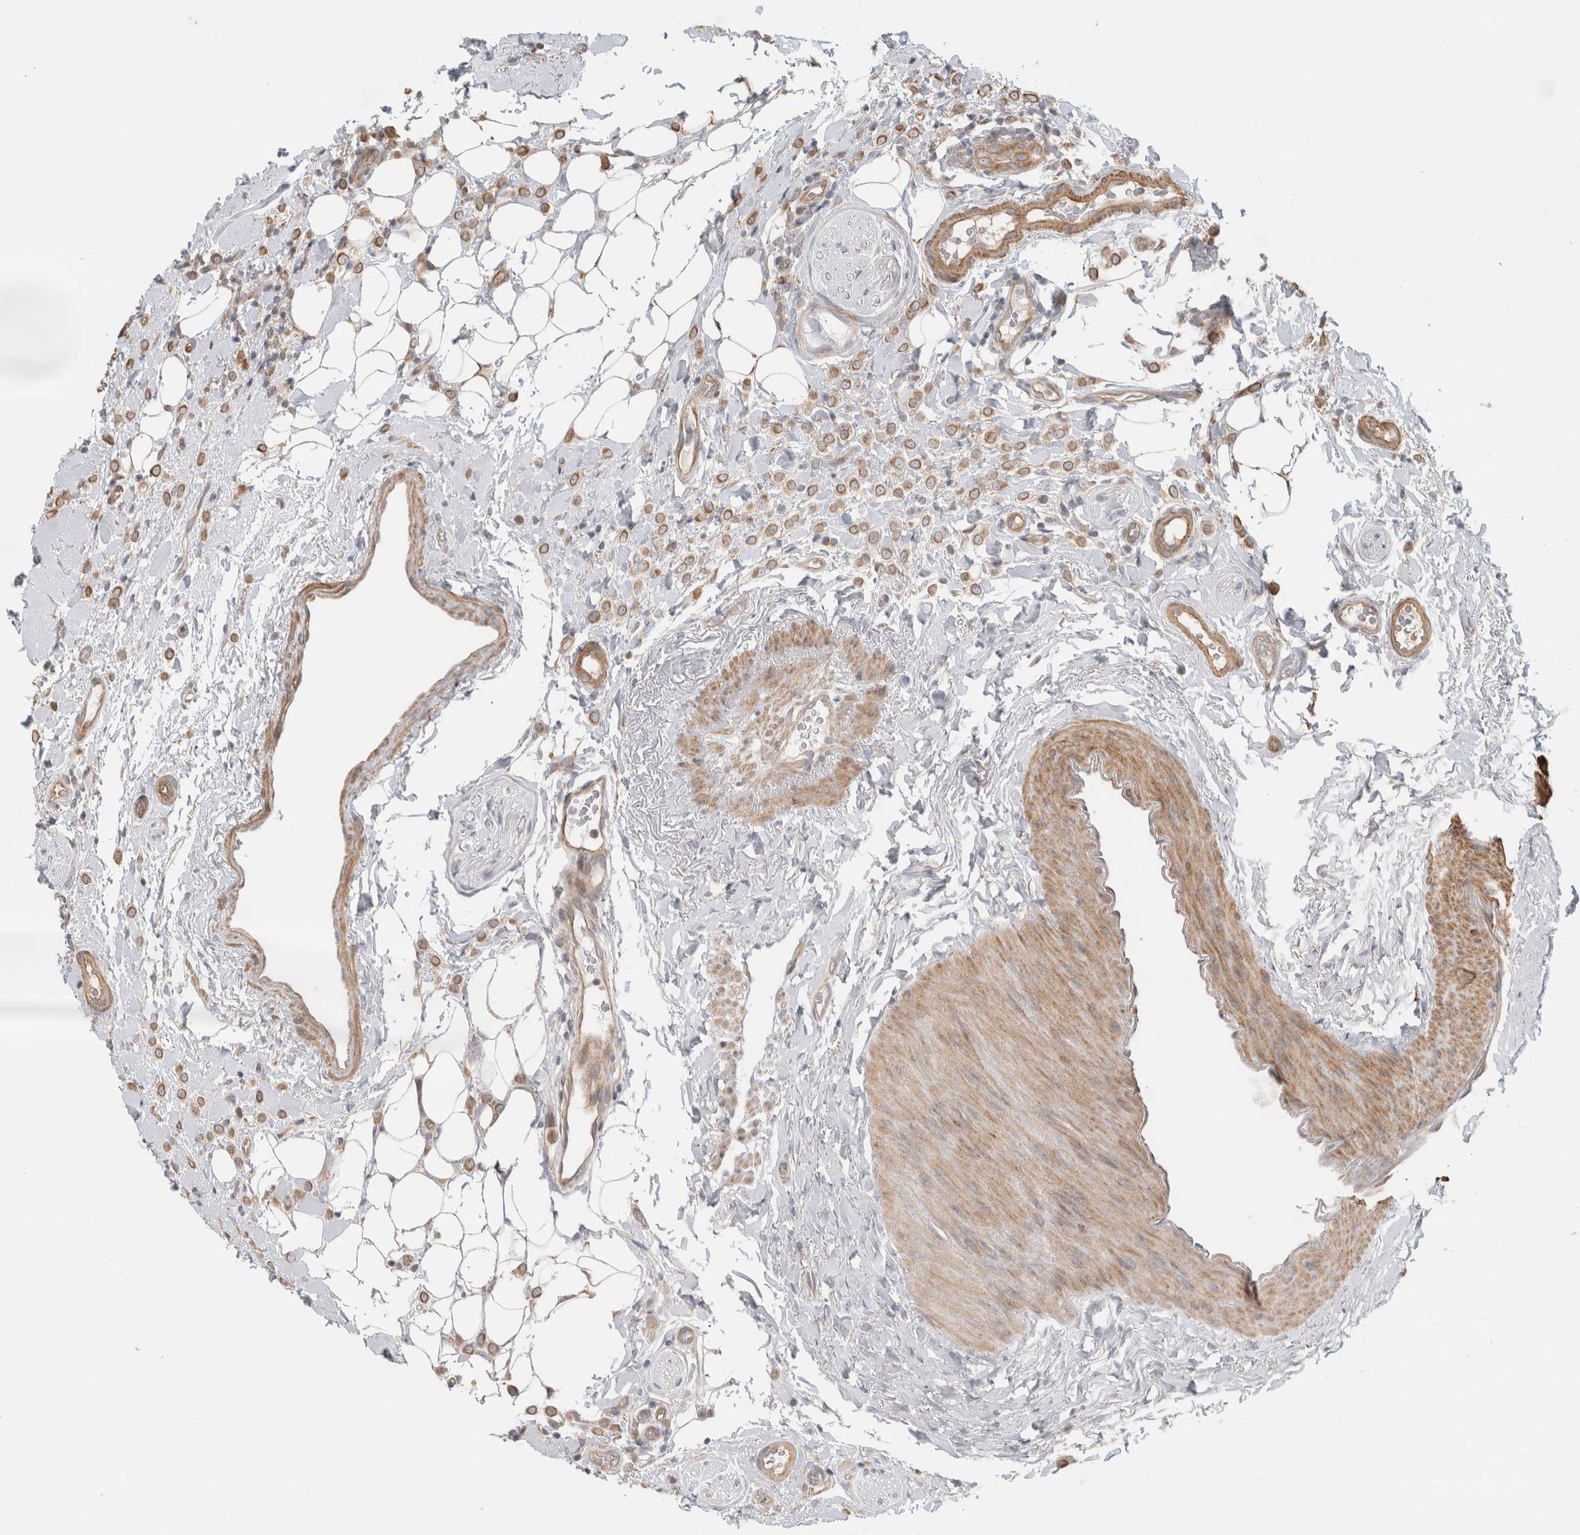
{"staining": {"intensity": "moderate", "quantity": ">75%", "location": "cytoplasmic/membranous"}, "tissue": "breast cancer", "cell_type": "Tumor cells", "image_type": "cancer", "snomed": [{"axis": "morphology", "description": "Normal tissue, NOS"}, {"axis": "morphology", "description": "Lobular carcinoma"}, {"axis": "topography", "description": "Breast"}], "caption": "A brown stain labels moderate cytoplasmic/membranous positivity of a protein in human lobular carcinoma (breast) tumor cells.", "gene": "TUBD1", "patient": {"sex": "female", "age": 50}}